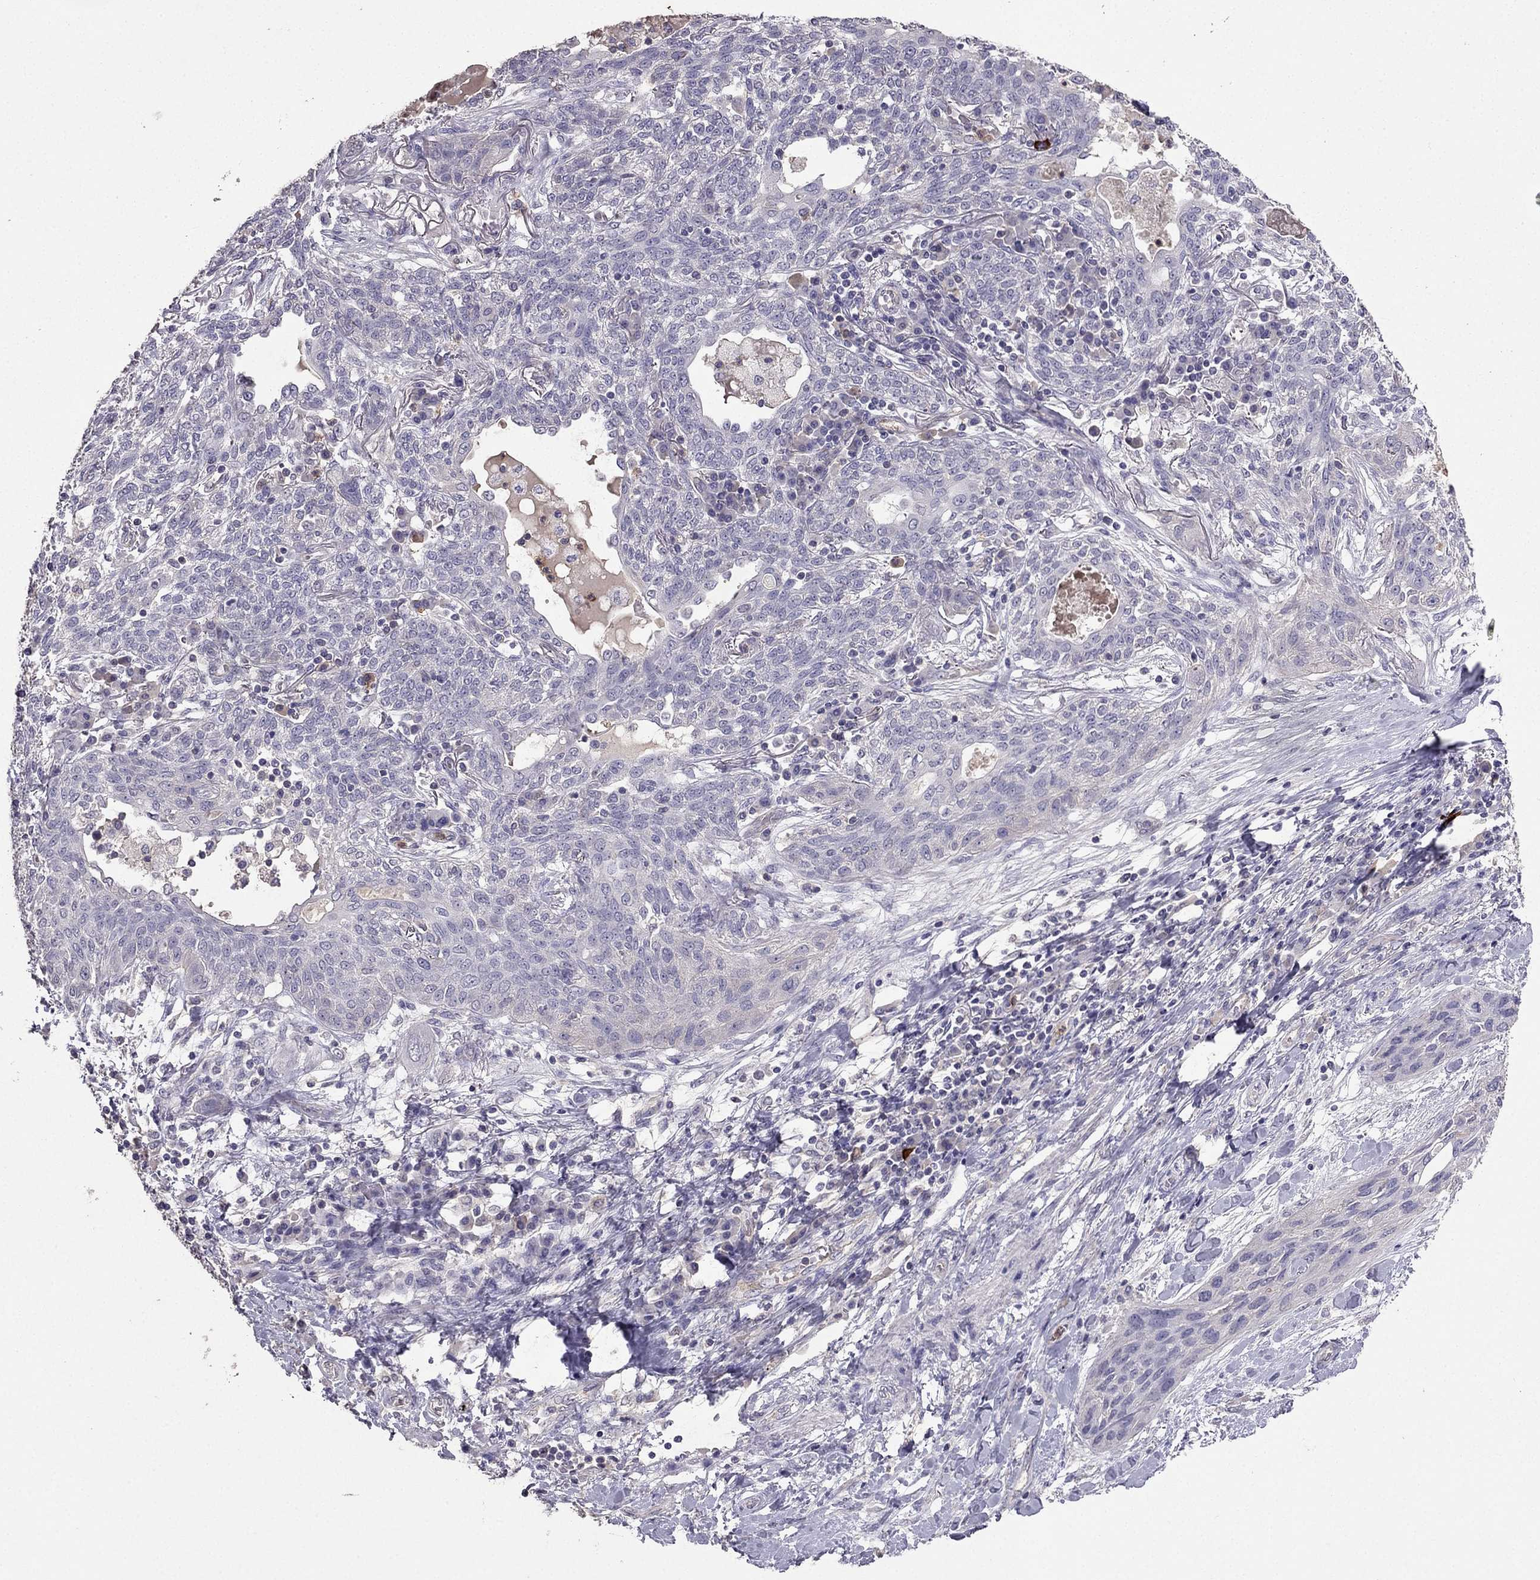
{"staining": {"intensity": "negative", "quantity": "none", "location": "none"}, "tissue": "lung cancer", "cell_type": "Tumor cells", "image_type": "cancer", "snomed": [{"axis": "morphology", "description": "Squamous cell carcinoma, NOS"}, {"axis": "topography", "description": "Lung"}], "caption": "Tumor cells are negative for protein expression in human lung squamous cell carcinoma.", "gene": "RFLNB", "patient": {"sex": "female", "age": 70}}